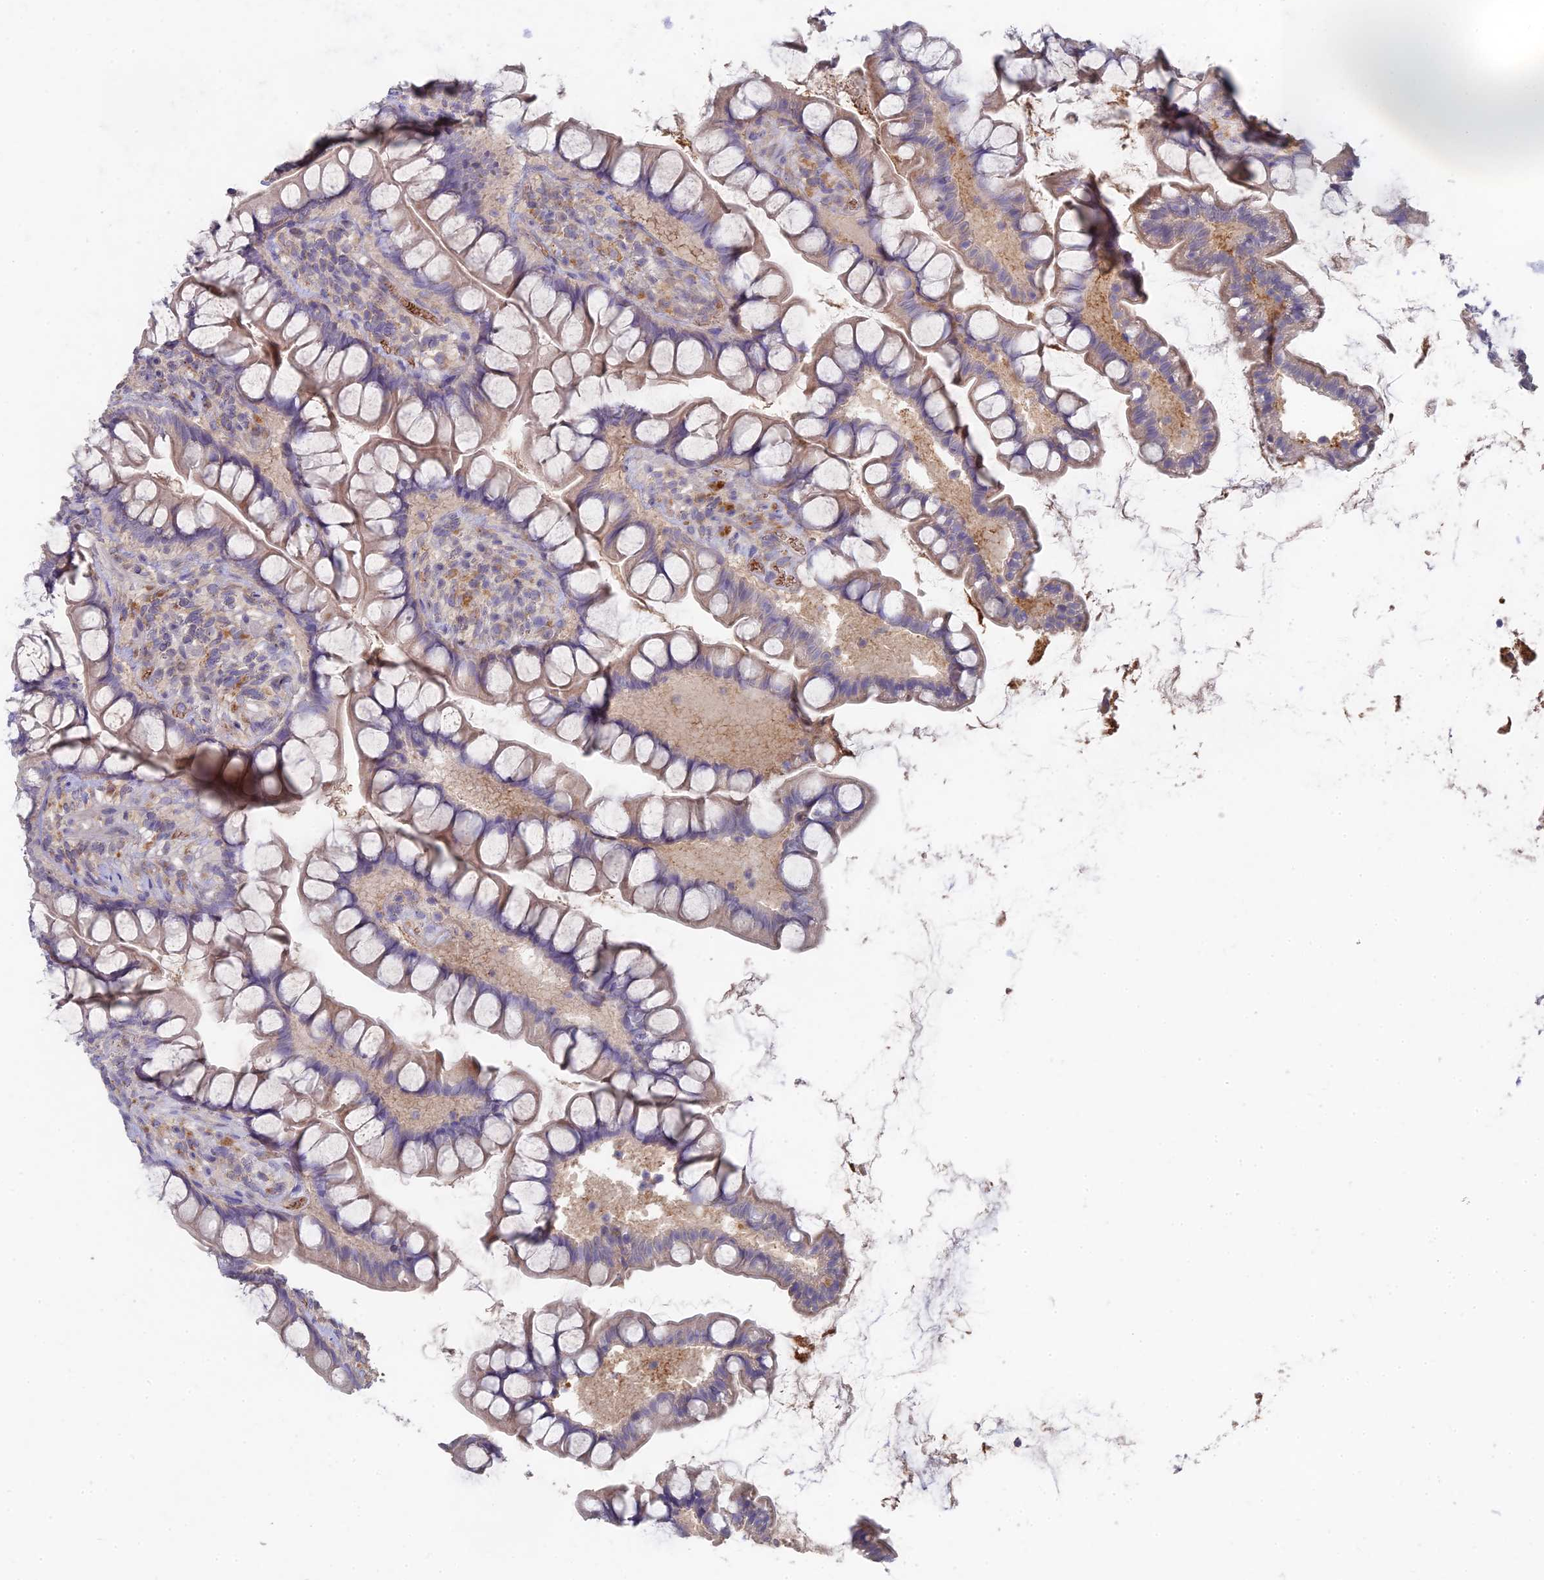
{"staining": {"intensity": "weak", "quantity": ">75%", "location": "cytoplasmic/membranous"}, "tissue": "small intestine", "cell_type": "Glandular cells", "image_type": "normal", "snomed": [{"axis": "morphology", "description": "Normal tissue, NOS"}, {"axis": "topography", "description": "Small intestine"}], "caption": "Small intestine stained with DAB (3,3'-diaminobenzidine) IHC reveals low levels of weak cytoplasmic/membranous staining in about >75% of glandular cells.", "gene": "ARRDC1", "patient": {"sex": "male", "age": 70}}